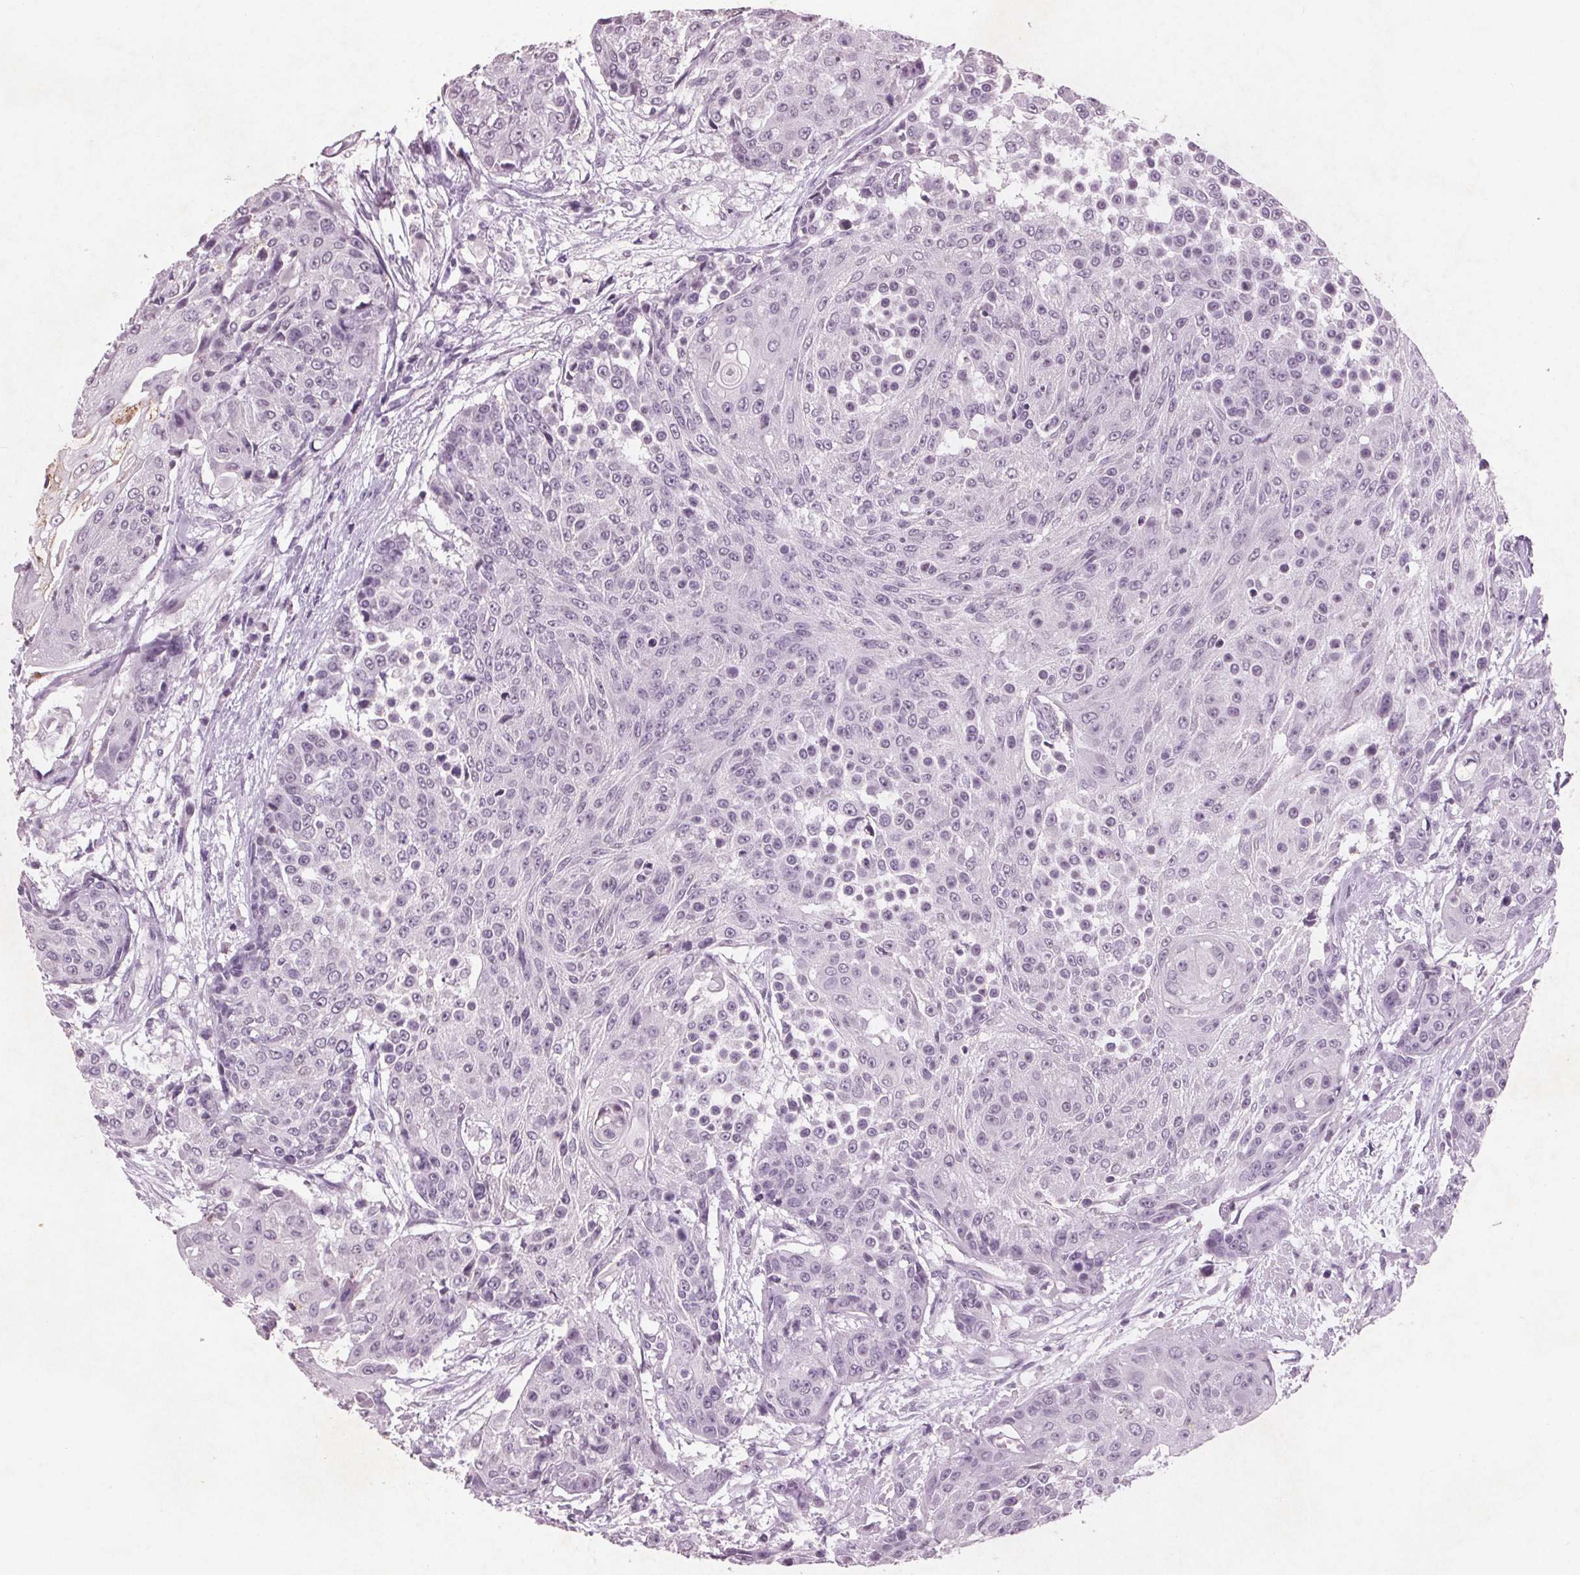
{"staining": {"intensity": "negative", "quantity": "none", "location": "none"}, "tissue": "urothelial cancer", "cell_type": "Tumor cells", "image_type": "cancer", "snomed": [{"axis": "morphology", "description": "Urothelial carcinoma, High grade"}, {"axis": "topography", "description": "Urinary bladder"}], "caption": "There is no significant expression in tumor cells of urothelial cancer.", "gene": "PTPN14", "patient": {"sex": "female", "age": 63}}